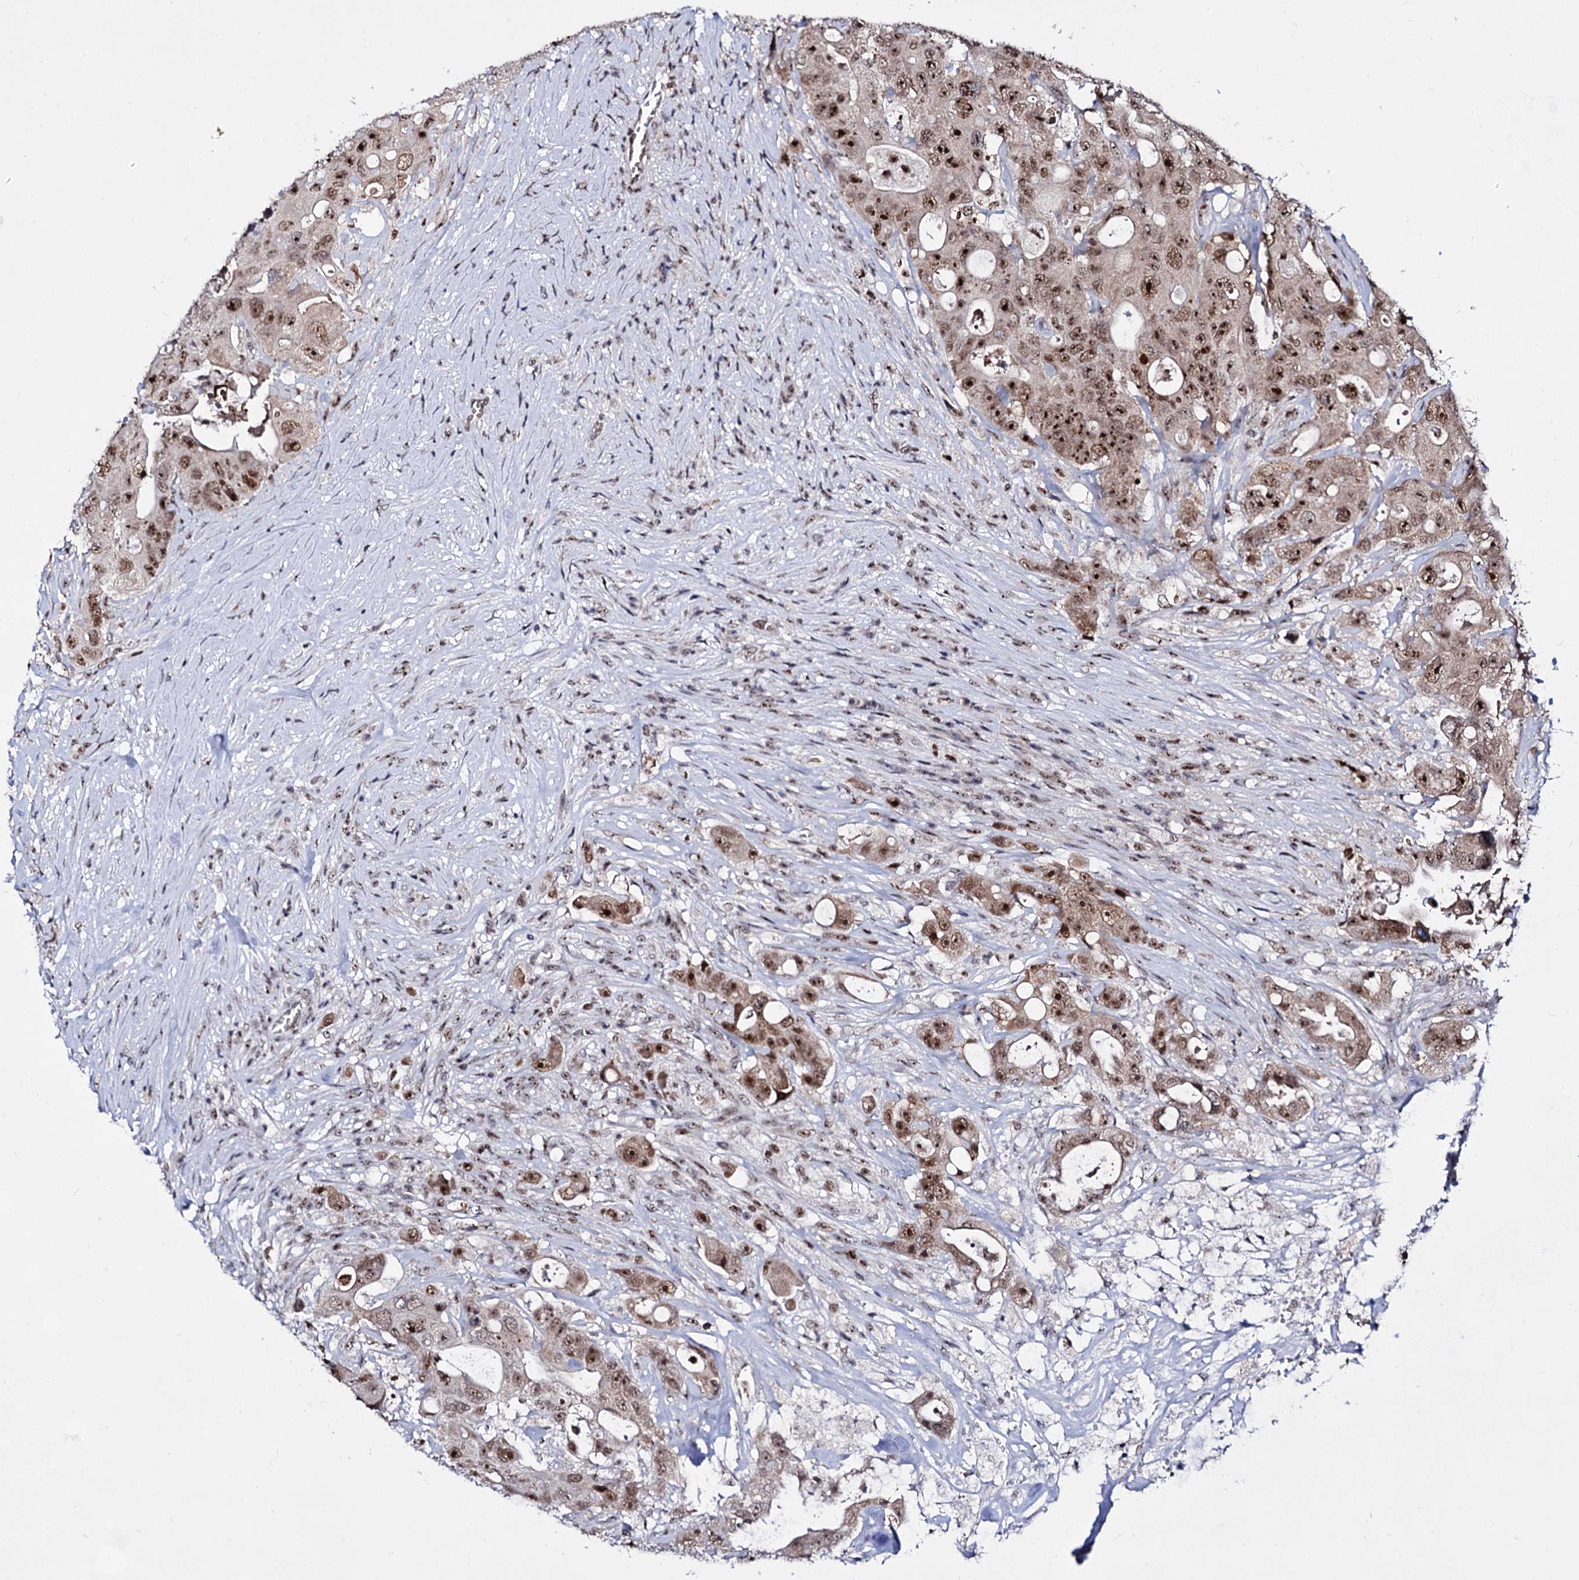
{"staining": {"intensity": "strong", "quantity": ">75%", "location": "cytoplasmic/membranous,nuclear"}, "tissue": "colorectal cancer", "cell_type": "Tumor cells", "image_type": "cancer", "snomed": [{"axis": "morphology", "description": "Adenocarcinoma, NOS"}, {"axis": "topography", "description": "Colon"}], "caption": "Colorectal adenocarcinoma was stained to show a protein in brown. There is high levels of strong cytoplasmic/membranous and nuclear expression in about >75% of tumor cells.", "gene": "EXOSC10", "patient": {"sex": "female", "age": 46}}